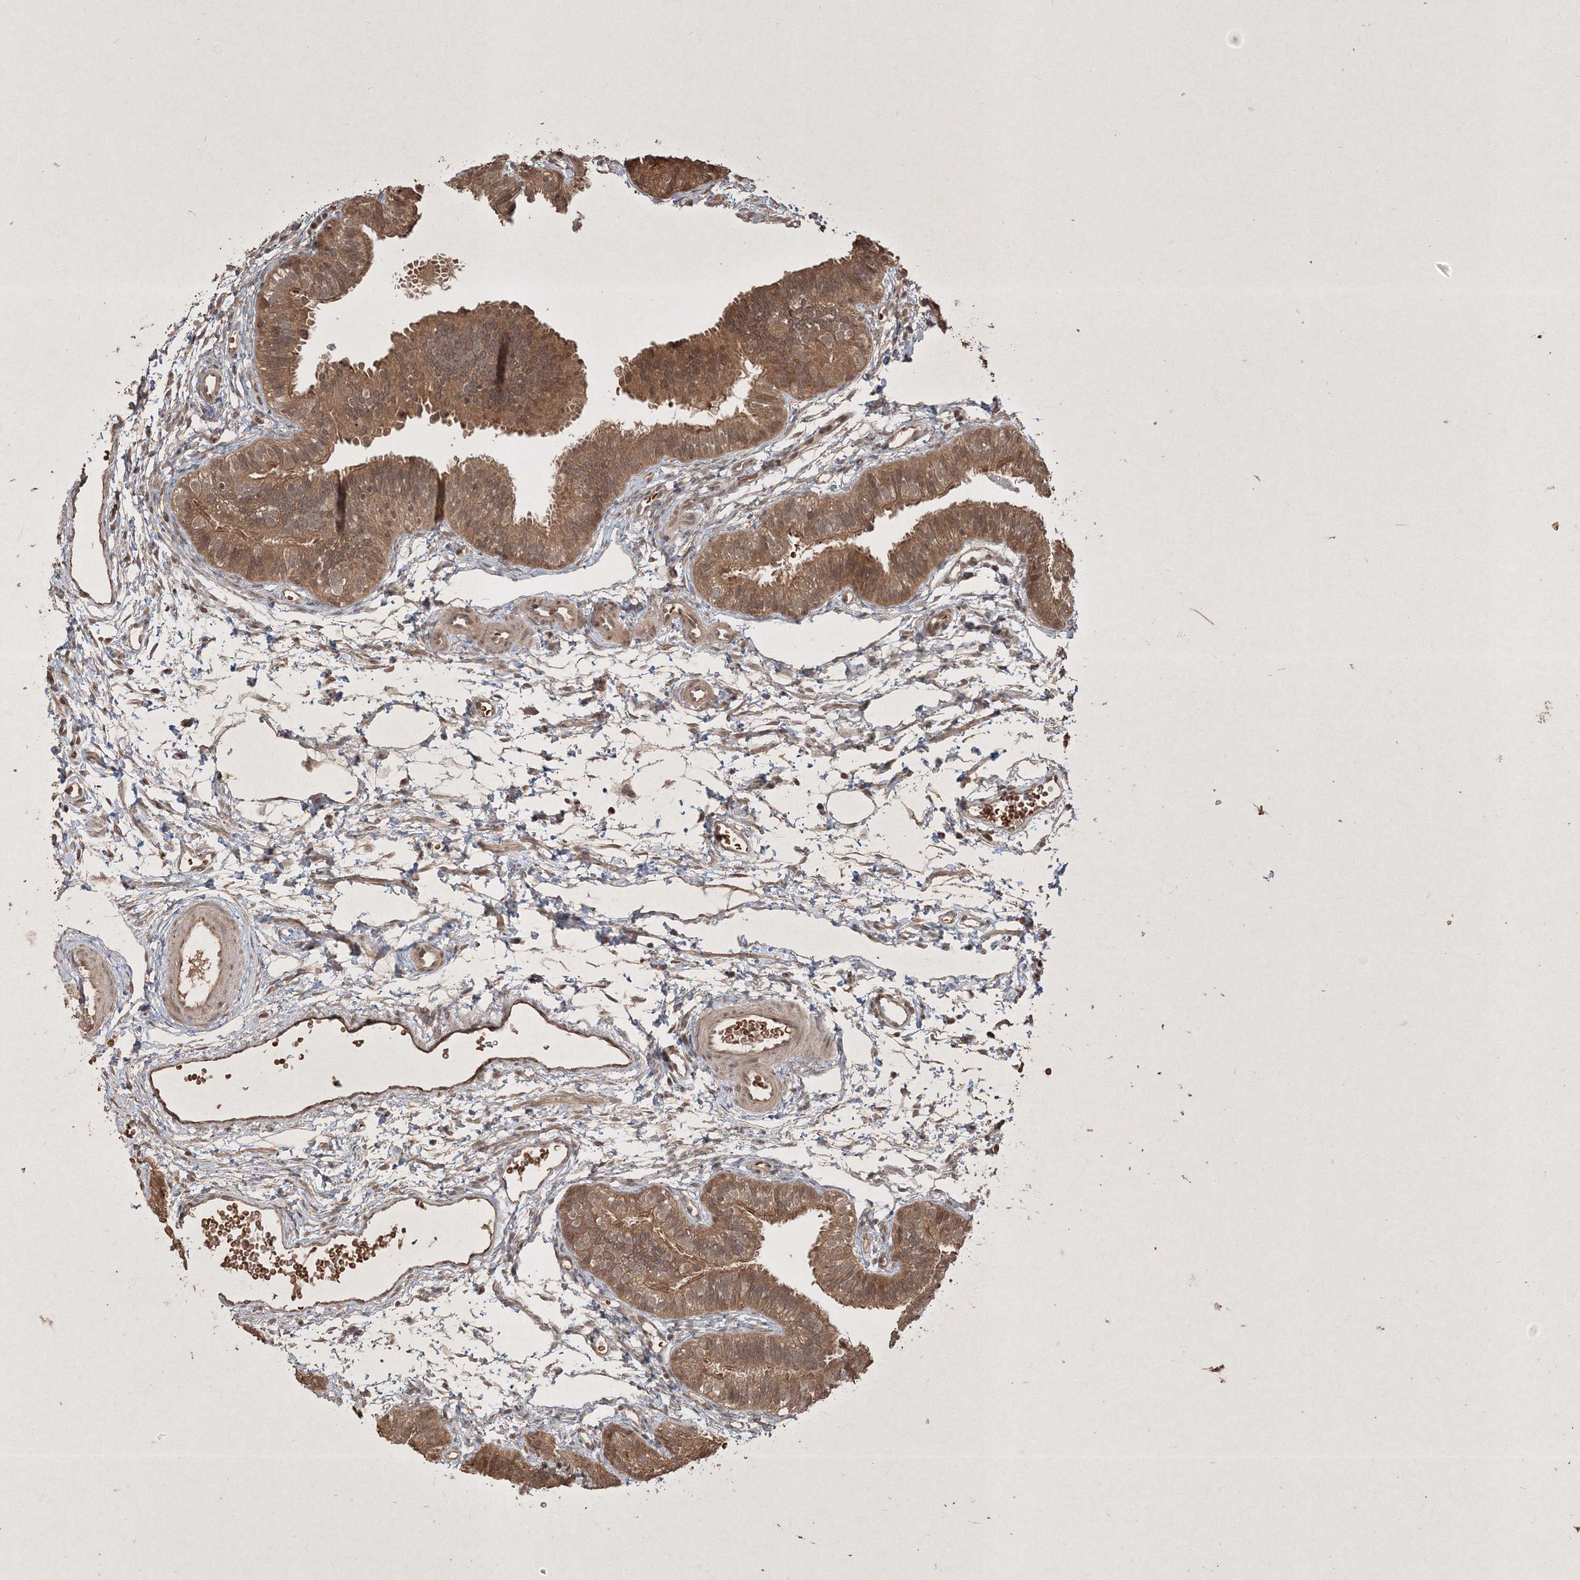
{"staining": {"intensity": "moderate", "quantity": ">75%", "location": "cytoplasmic/membranous"}, "tissue": "fallopian tube", "cell_type": "Glandular cells", "image_type": "normal", "snomed": [{"axis": "morphology", "description": "Normal tissue, NOS"}, {"axis": "topography", "description": "Fallopian tube"}], "caption": "Brown immunohistochemical staining in normal fallopian tube reveals moderate cytoplasmic/membranous expression in approximately >75% of glandular cells. (IHC, brightfield microscopy, high magnification).", "gene": "PELI3", "patient": {"sex": "female", "age": 35}}